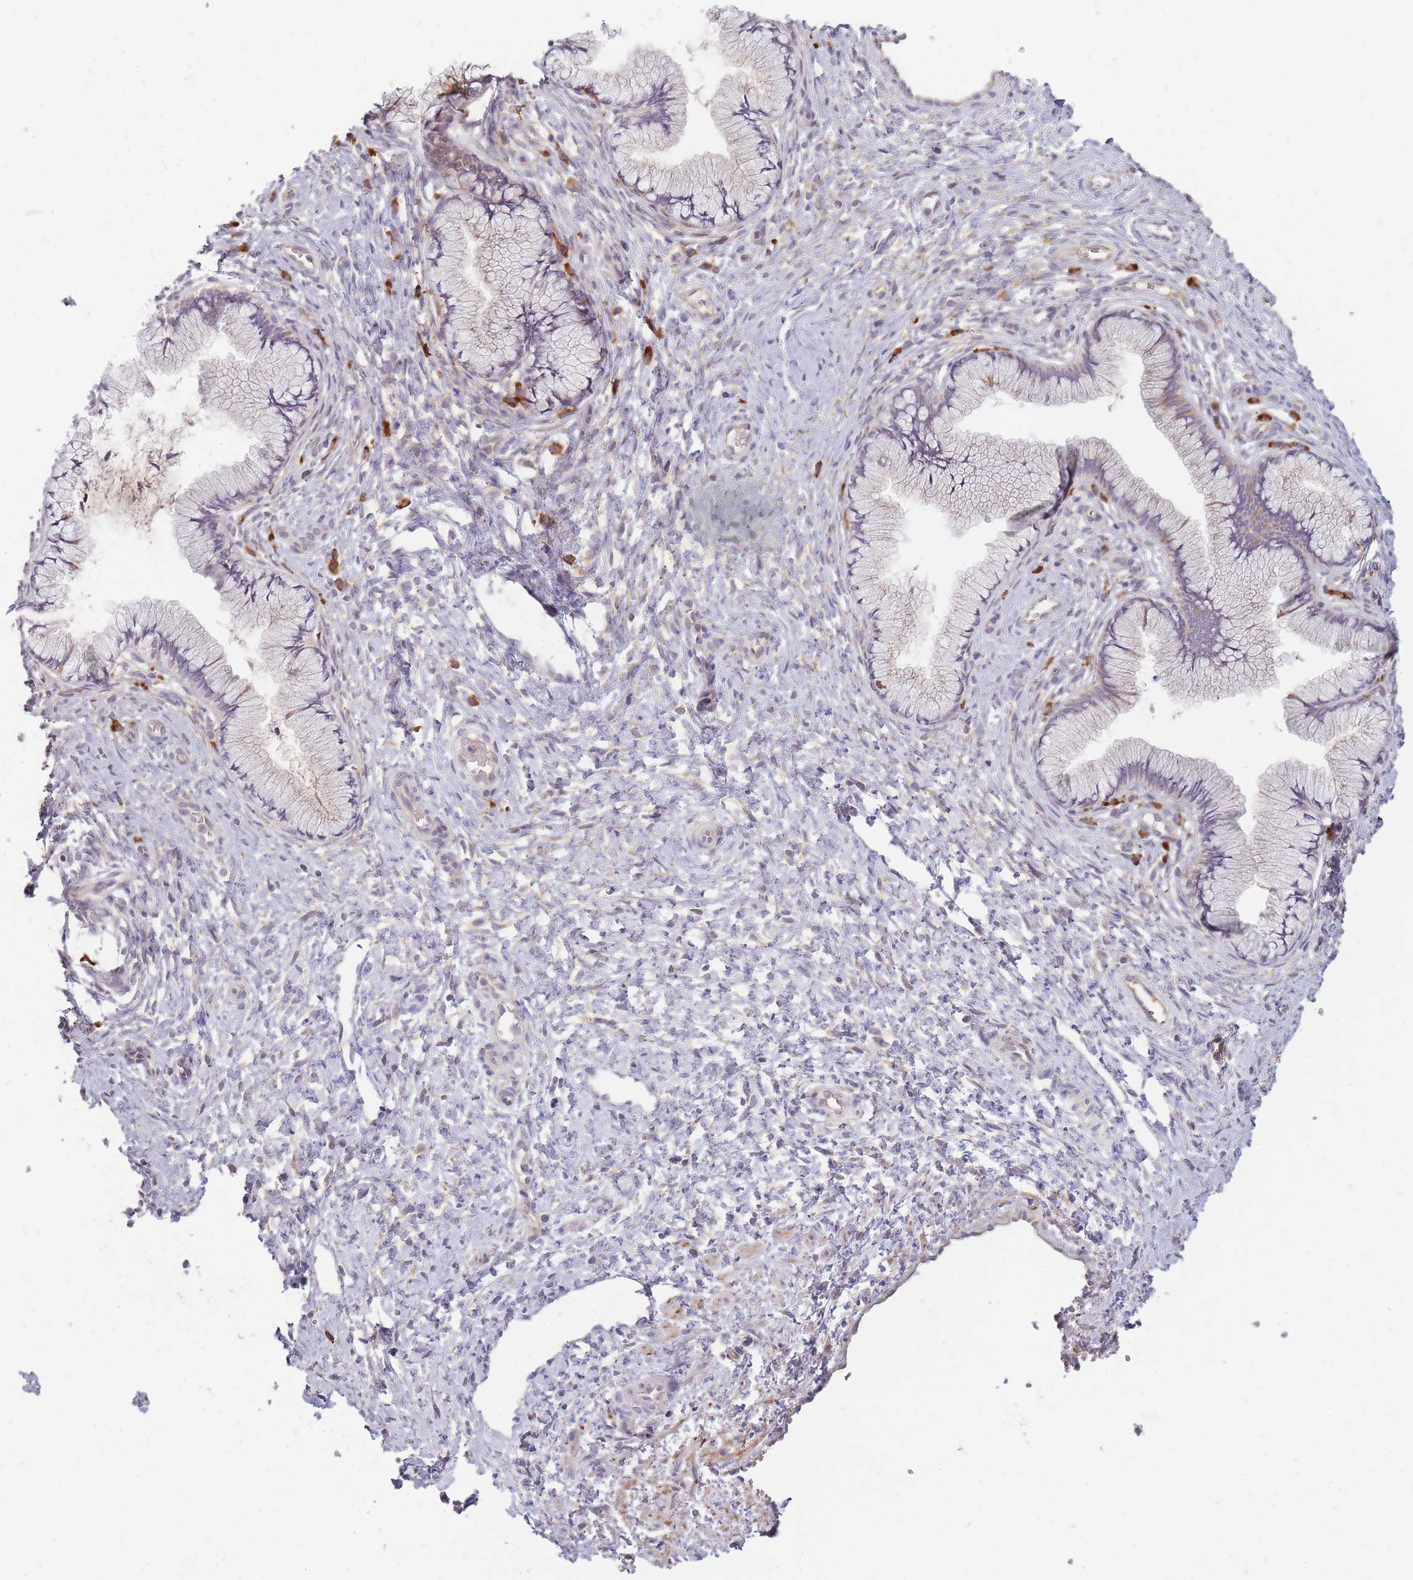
{"staining": {"intensity": "moderate", "quantity": "<25%", "location": "cytoplasmic/membranous"}, "tissue": "cervix", "cell_type": "Glandular cells", "image_type": "normal", "snomed": [{"axis": "morphology", "description": "Normal tissue, NOS"}, {"axis": "topography", "description": "Cervix"}], "caption": "Immunohistochemistry histopathology image of normal cervix: human cervix stained using IHC shows low levels of moderate protein expression localized specifically in the cytoplasmic/membranous of glandular cells, appearing as a cytoplasmic/membranous brown color.", "gene": "SMIM14", "patient": {"sex": "female", "age": 36}}